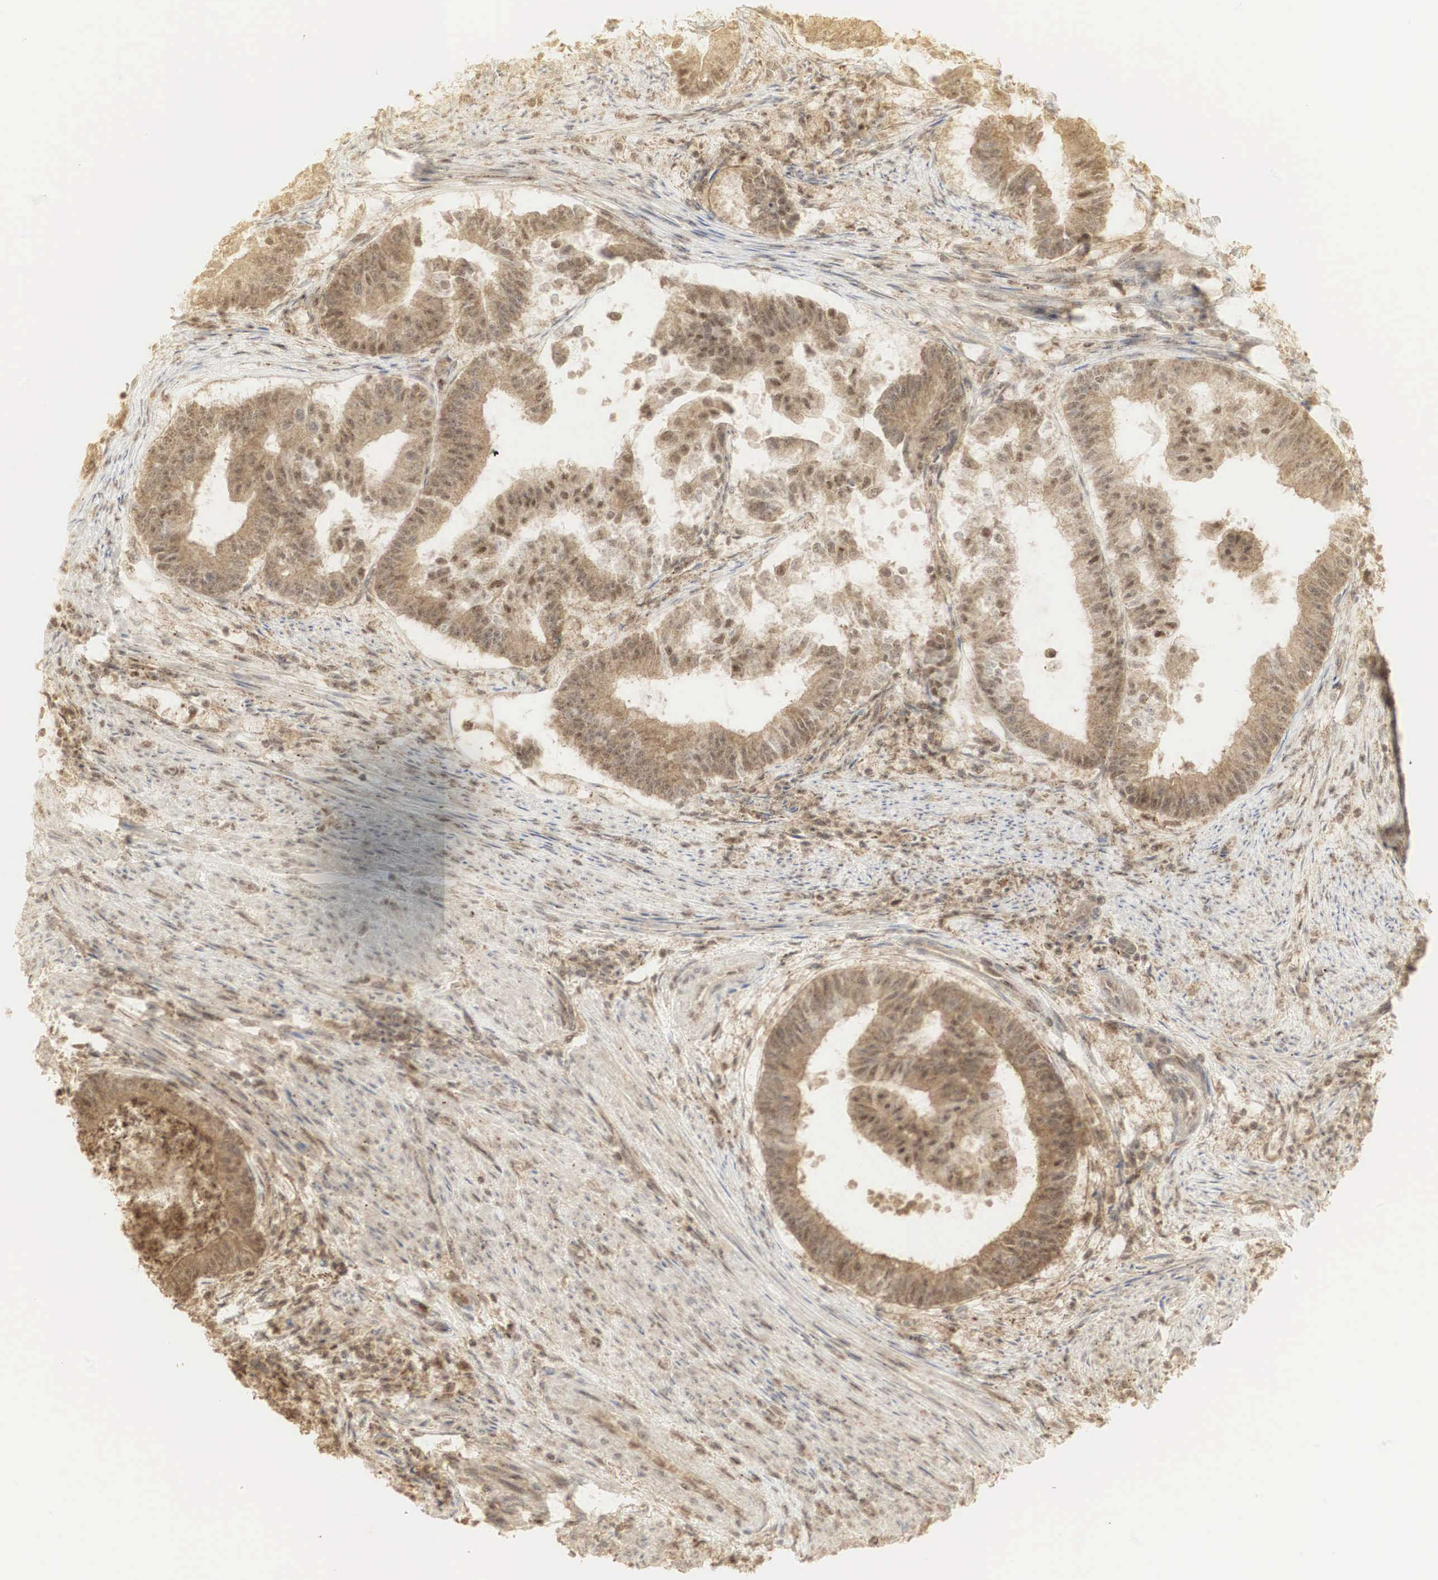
{"staining": {"intensity": "moderate", "quantity": ">75%", "location": "cytoplasmic/membranous"}, "tissue": "endometrial cancer", "cell_type": "Tumor cells", "image_type": "cancer", "snomed": [{"axis": "morphology", "description": "Adenocarcinoma, NOS"}, {"axis": "topography", "description": "Endometrium"}], "caption": "Endometrial cancer (adenocarcinoma) was stained to show a protein in brown. There is medium levels of moderate cytoplasmic/membranous positivity in approximately >75% of tumor cells.", "gene": "RNF113A", "patient": {"sex": "female", "age": 63}}